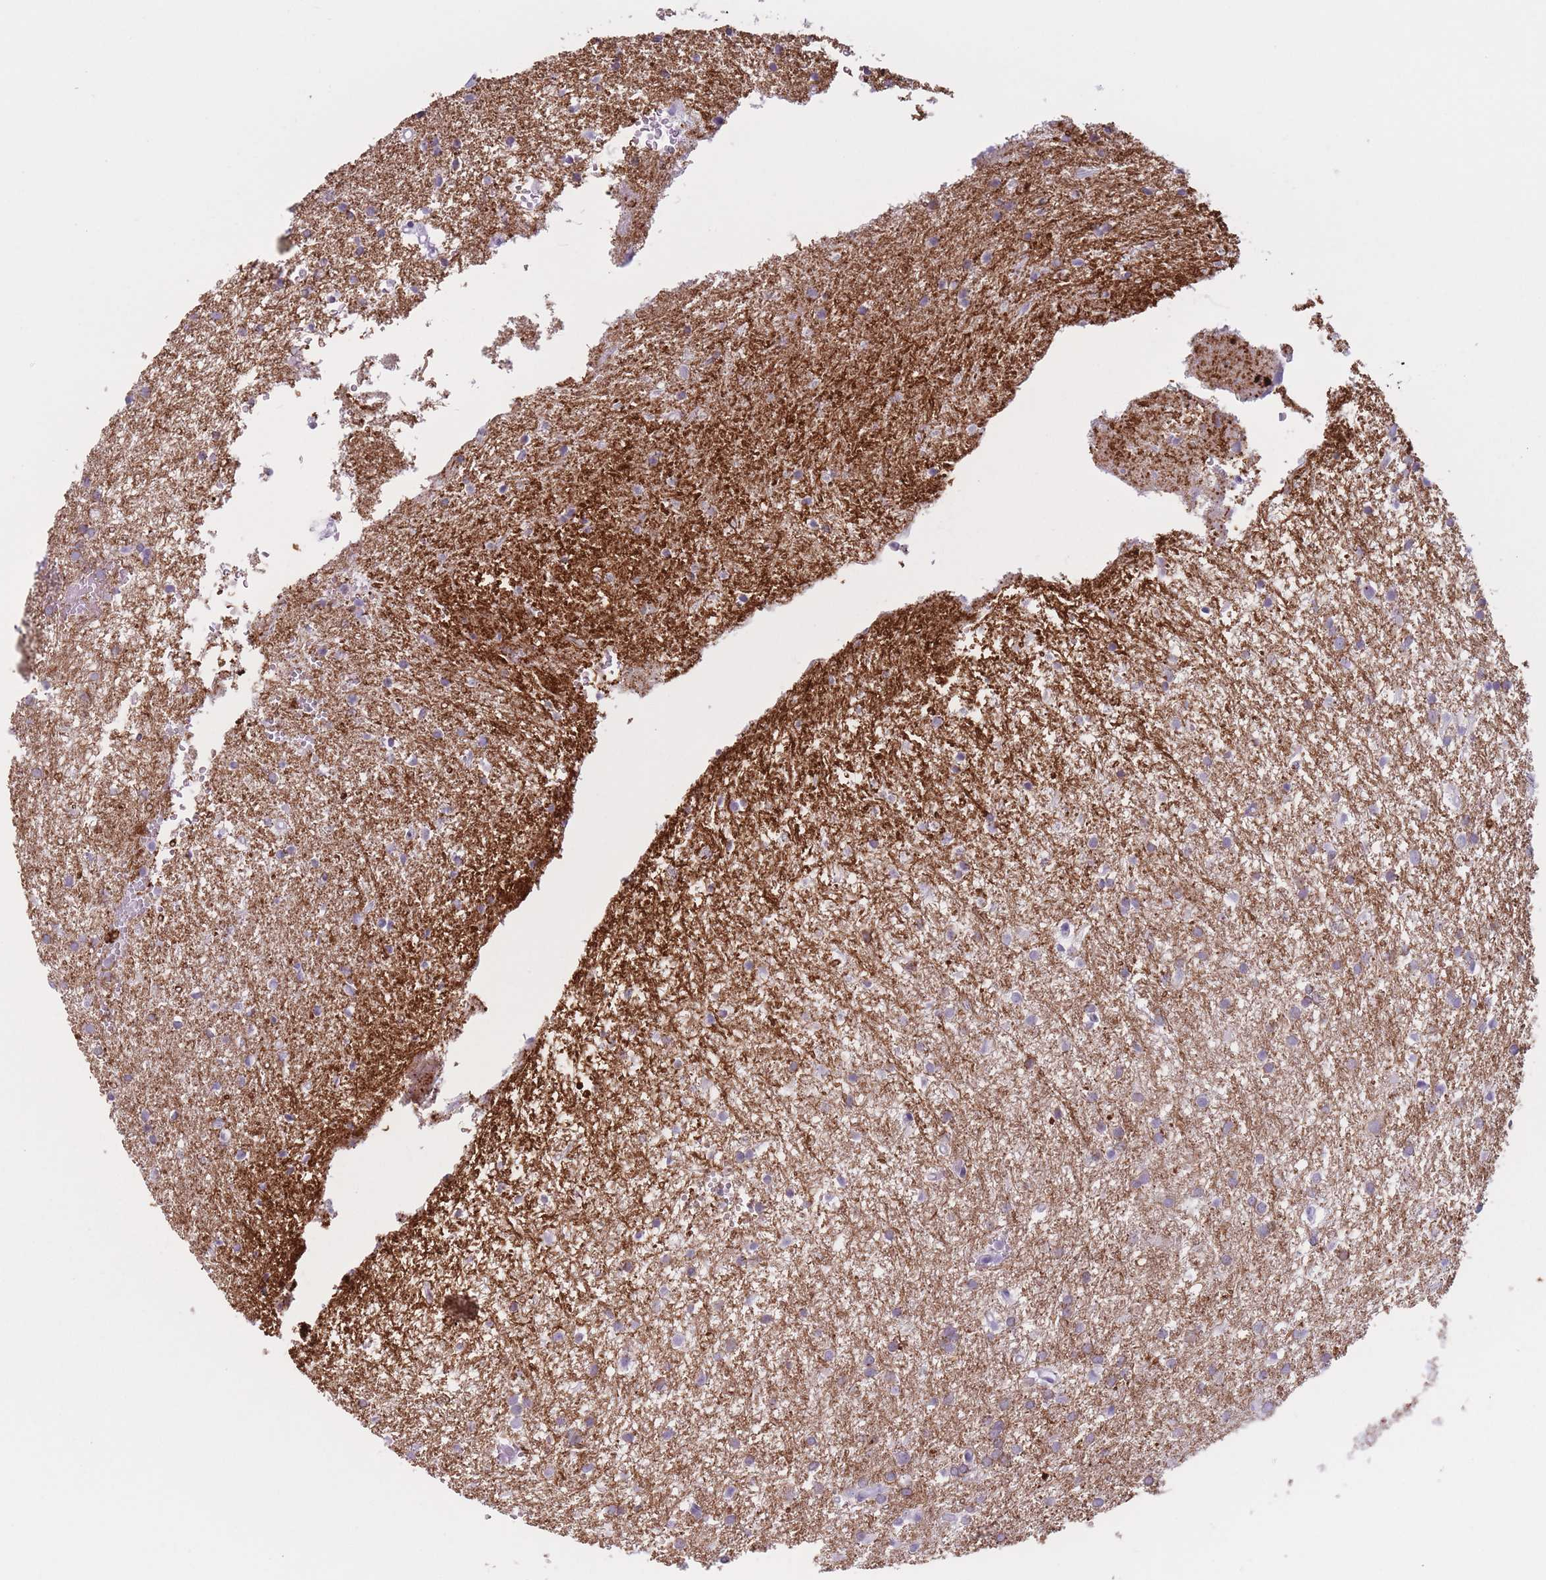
{"staining": {"intensity": "negative", "quantity": "none", "location": "none"}, "tissue": "glioma", "cell_type": "Tumor cells", "image_type": "cancer", "snomed": [{"axis": "morphology", "description": "Glioma, malignant, High grade"}, {"axis": "topography", "description": "Brain"}], "caption": "This is an IHC micrograph of malignant glioma (high-grade). There is no expression in tumor cells.", "gene": "PNMA3", "patient": {"sex": "female", "age": 50}}